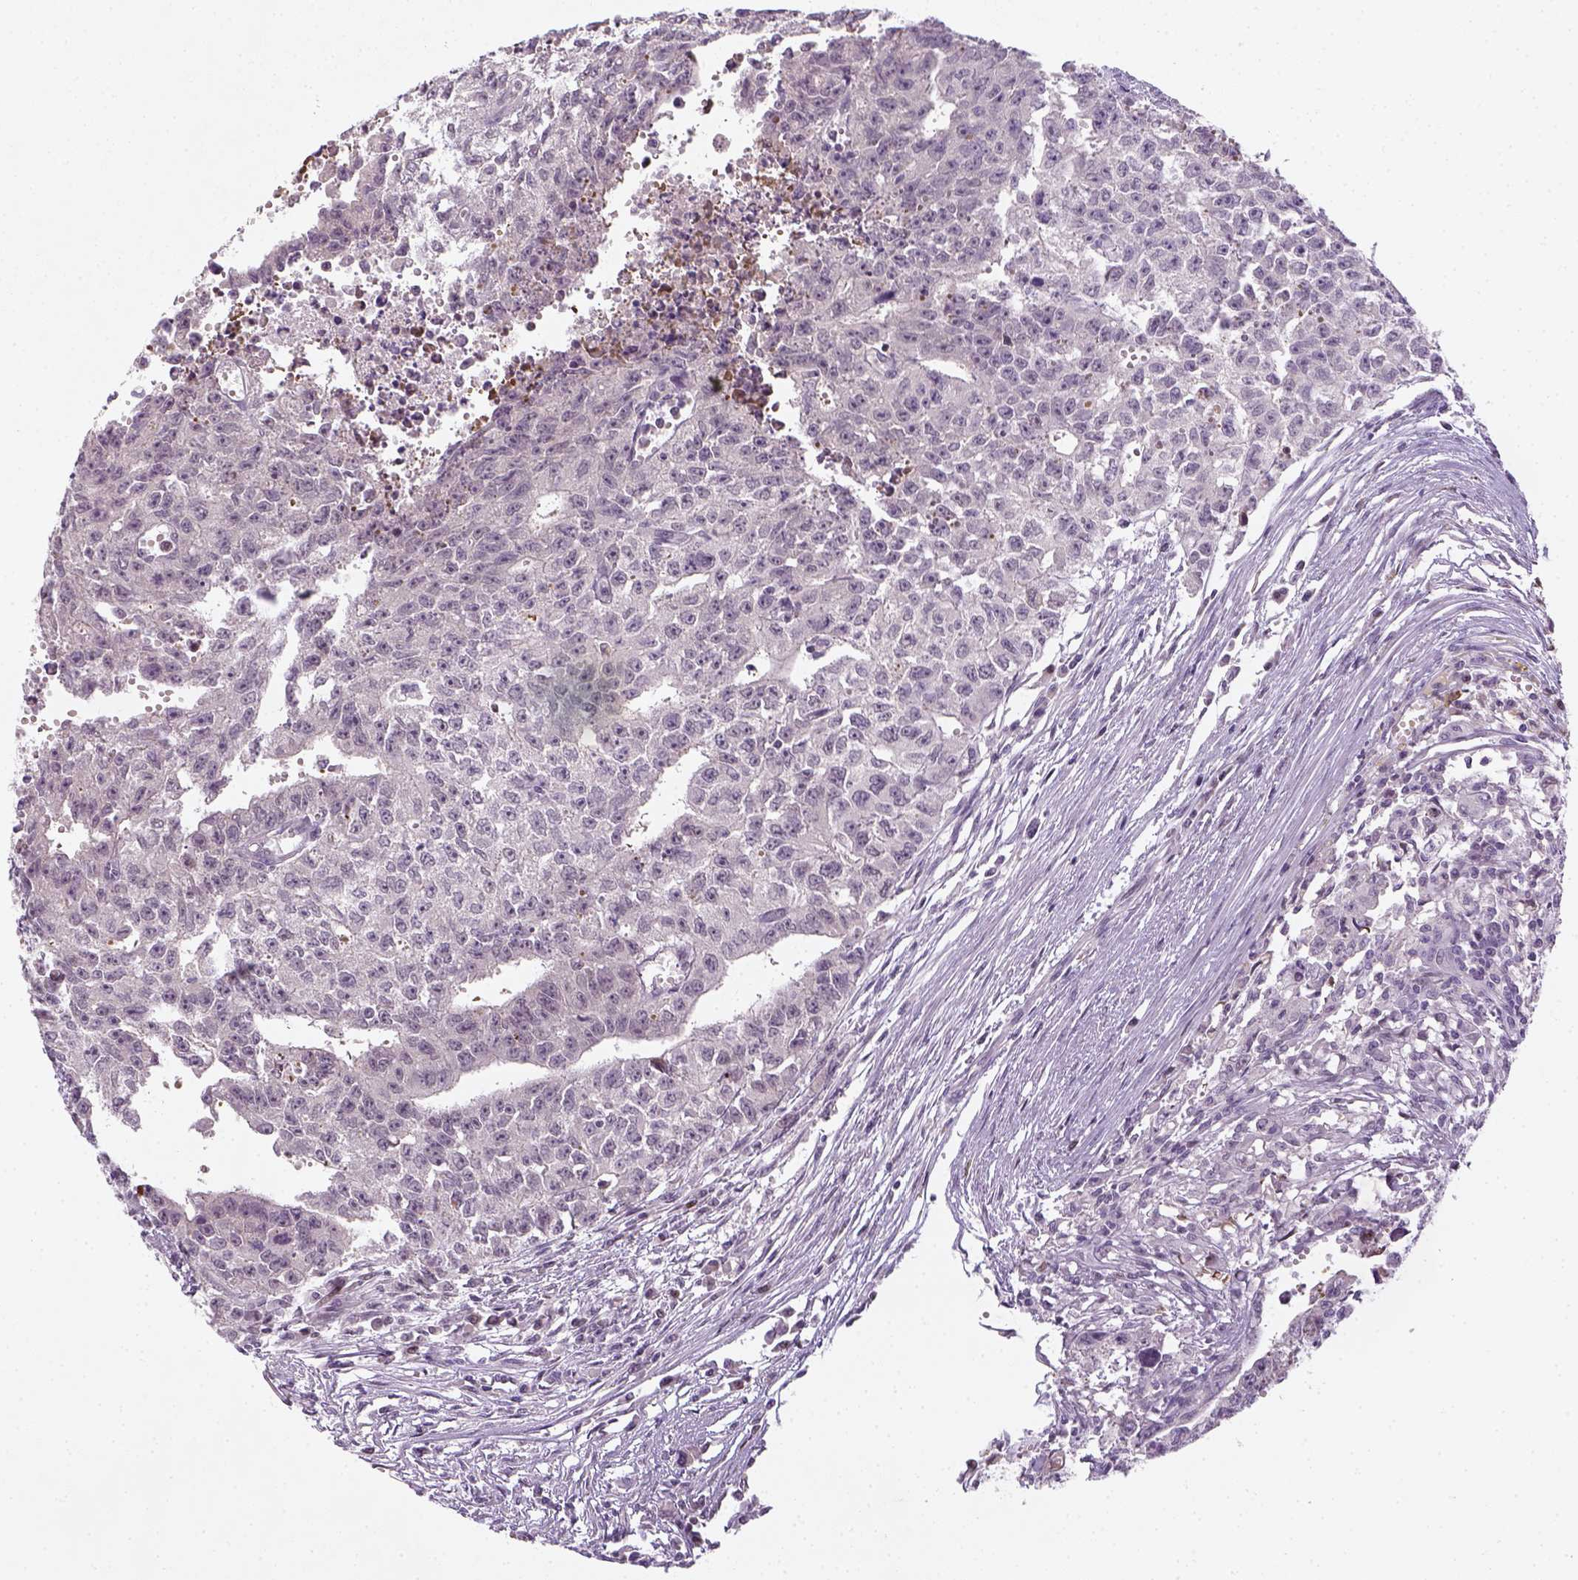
{"staining": {"intensity": "negative", "quantity": "none", "location": "none"}, "tissue": "testis cancer", "cell_type": "Tumor cells", "image_type": "cancer", "snomed": [{"axis": "morphology", "description": "Carcinoma, Embryonal, NOS"}, {"axis": "morphology", "description": "Teratoma, malignant, NOS"}, {"axis": "topography", "description": "Testis"}], "caption": "Immunohistochemistry (IHC) micrograph of human testis cancer stained for a protein (brown), which shows no staining in tumor cells. (Immunohistochemistry, brightfield microscopy, high magnification).", "gene": "MAGEB3", "patient": {"sex": "male", "age": 24}}